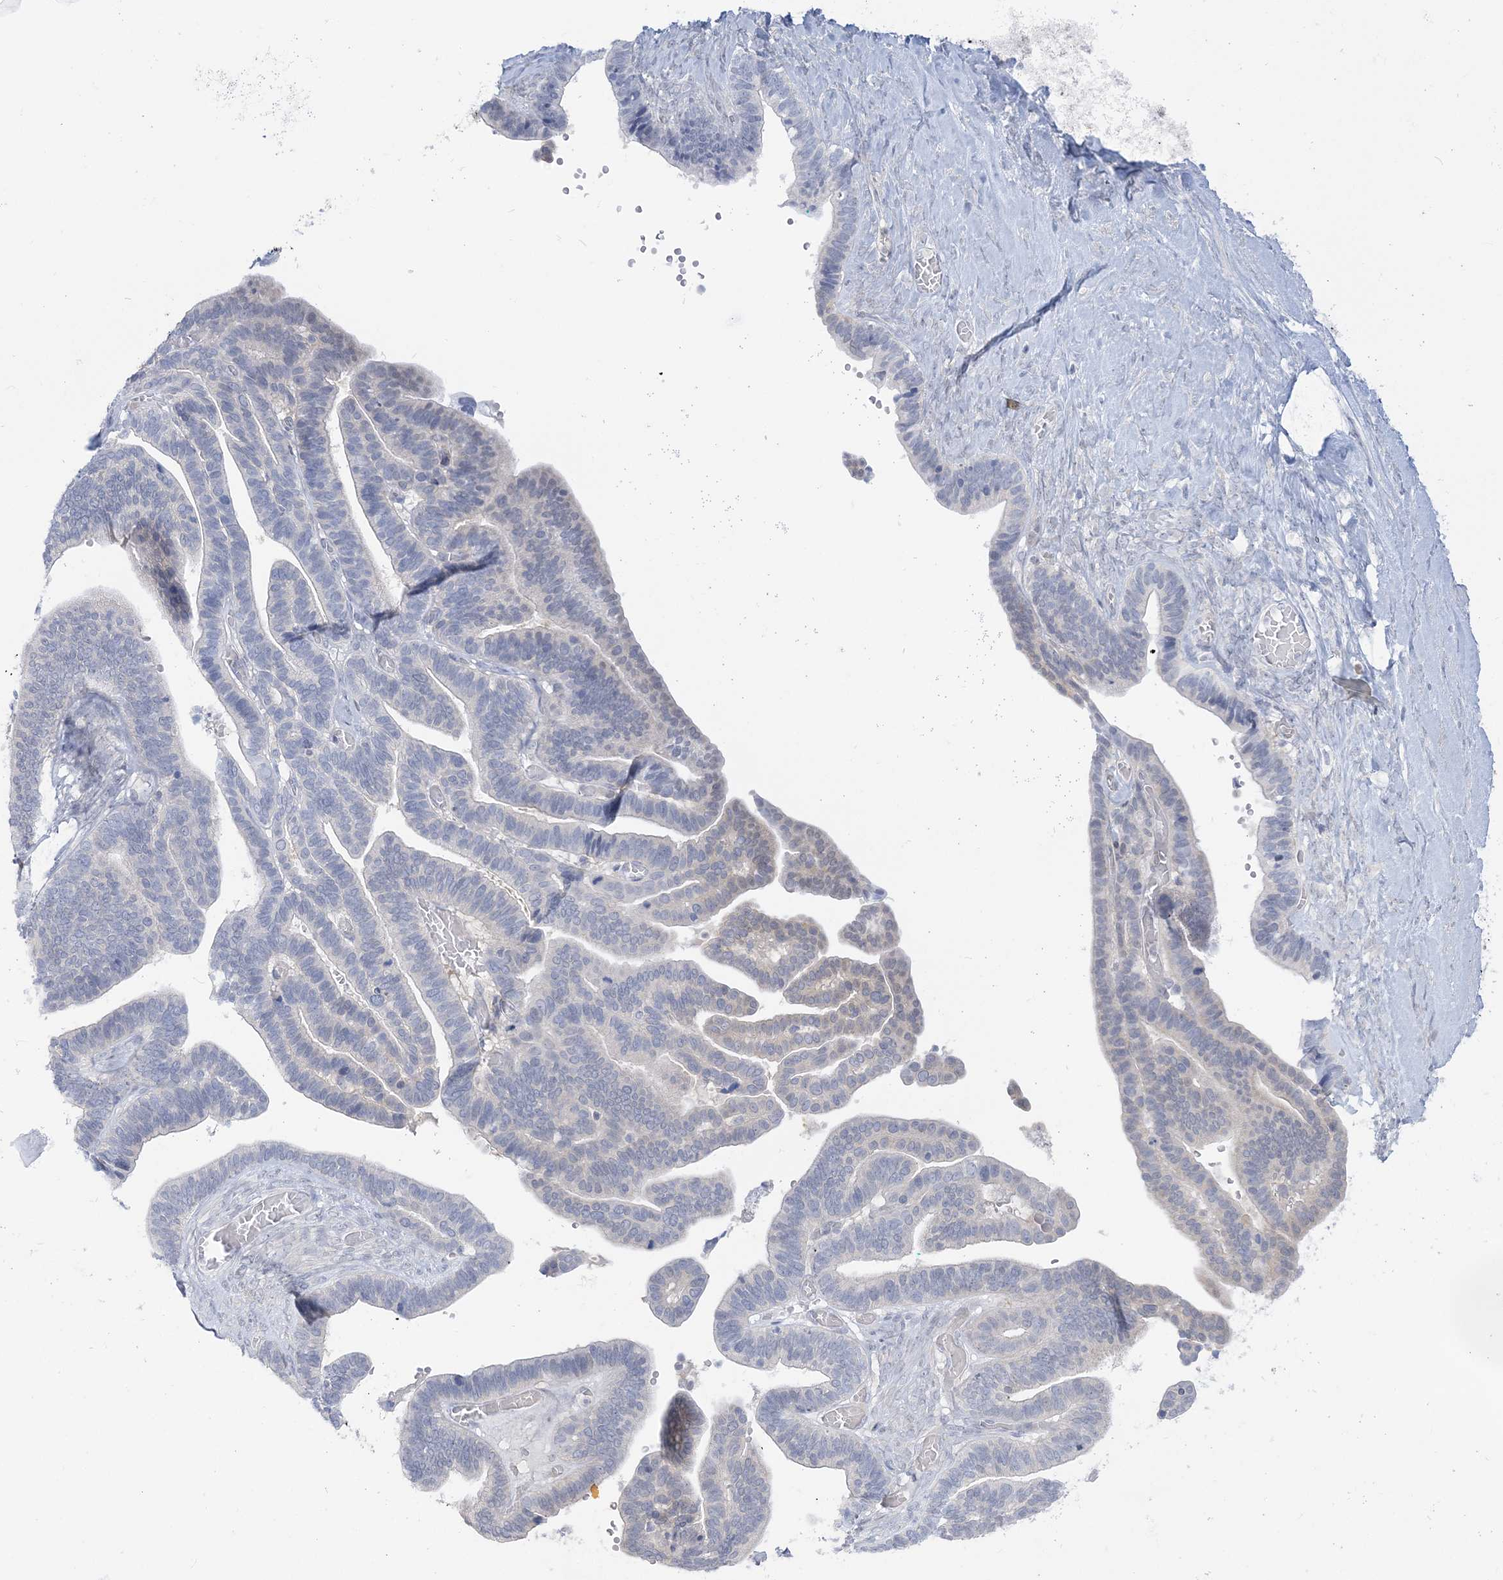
{"staining": {"intensity": "negative", "quantity": "none", "location": "none"}, "tissue": "ovarian cancer", "cell_type": "Tumor cells", "image_type": "cancer", "snomed": [{"axis": "morphology", "description": "Cystadenocarcinoma, serous, NOS"}, {"axis": "topography", "description": "Ovary"}], "caption": "Ovarian serous cystadenocarcinoma was stained to show a protein in brown. There is no significant staining in tumor cells. (DAB (3,3'-diaminobenzidine) immunohistochemistry, high magnification).", "gene": "THADA", "patient": {"sex": "female", "age": 56}}